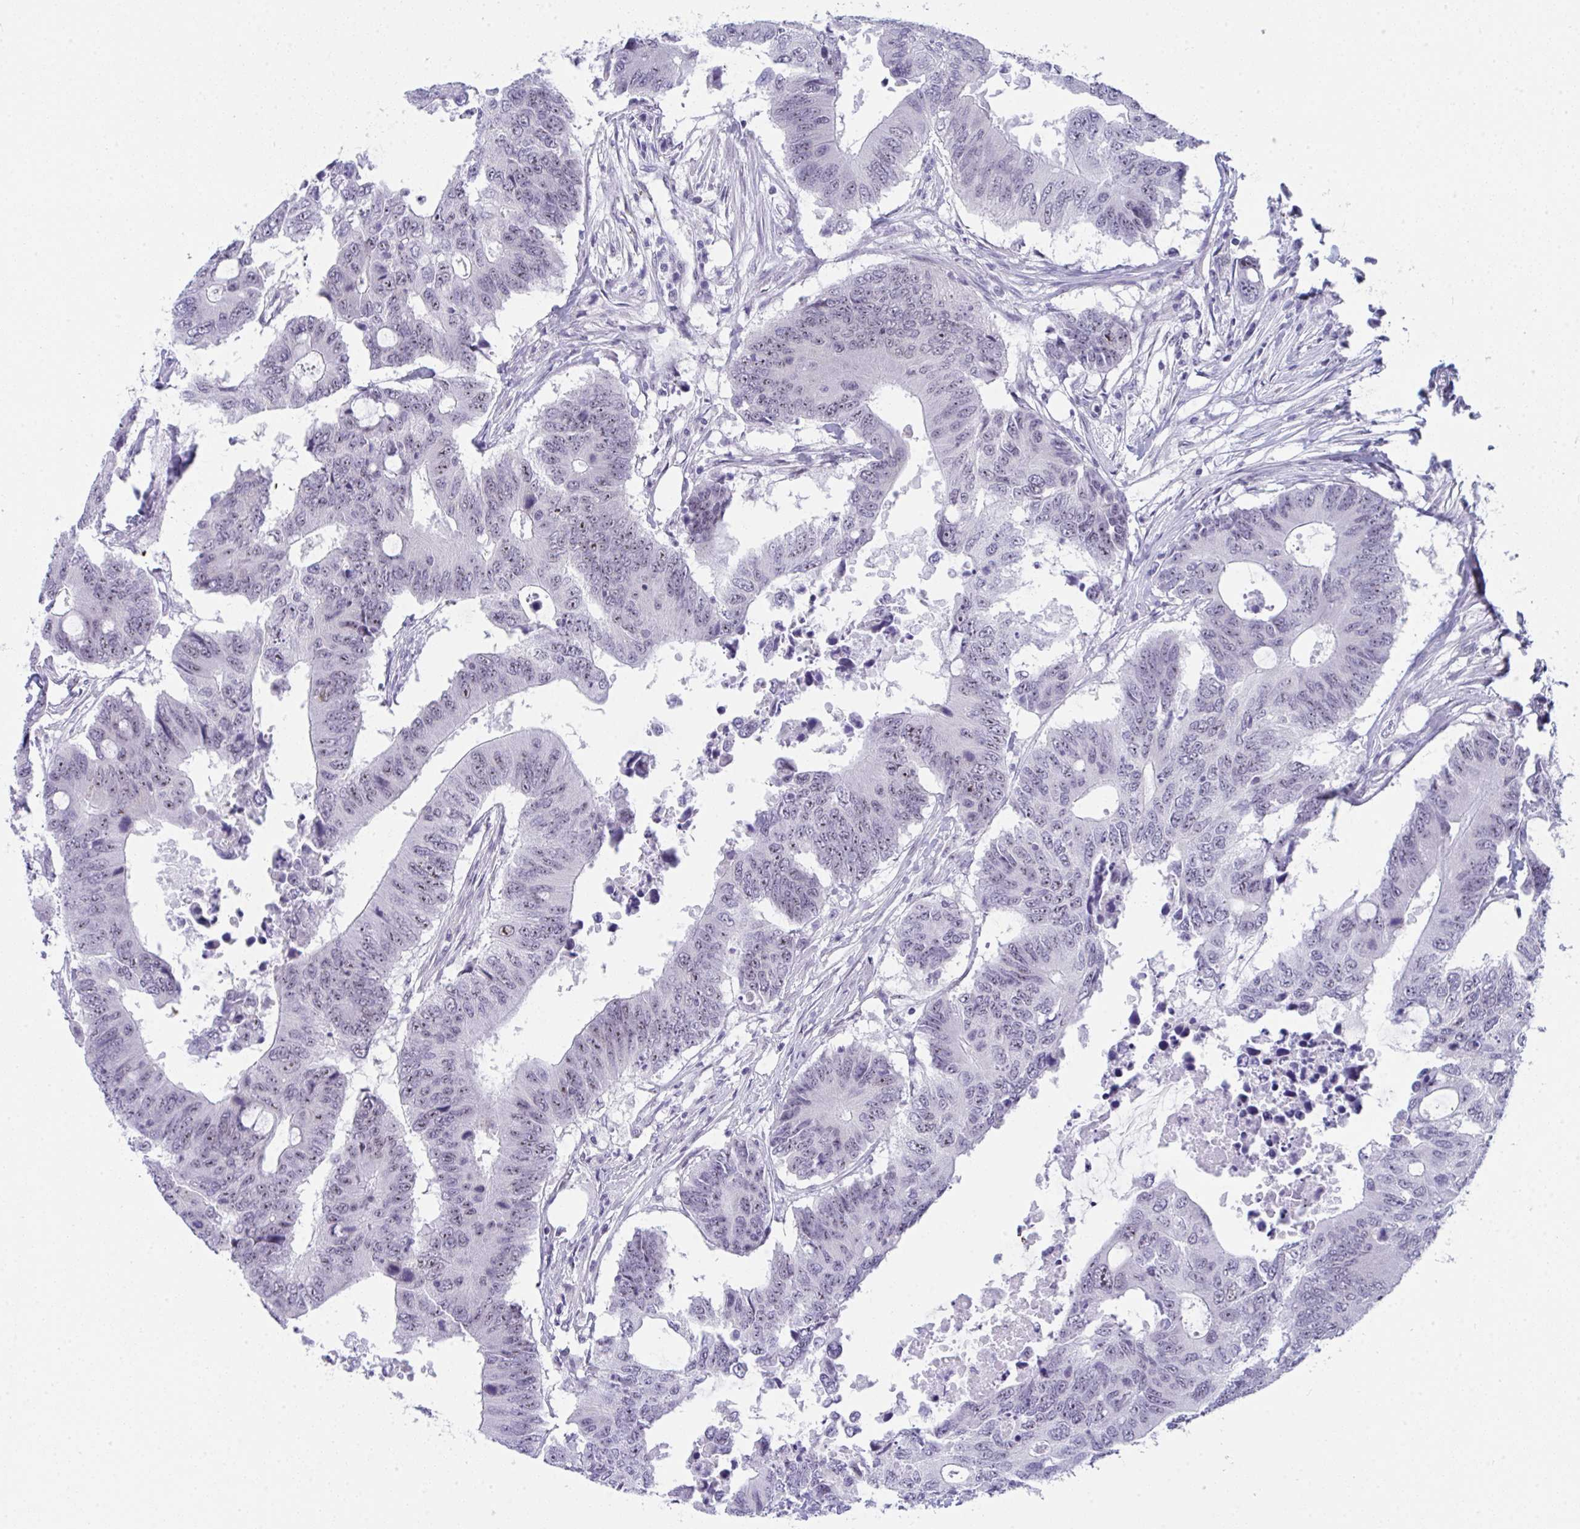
{"staining": {"intensity": "weak", "quantity": "<25%", "location": "nuclear"}, "tissue": "colorectal cancer", "cell_type": "Tumor cells", "image_type": "cancer", "snomed": [{"axis": "morphology", "description": "Adenocarcinoma, NOS"}, {"axis": "topography", "description": "Colon"}], "caption": "Colorectal cancer (adenocarcinoma) was stained to show a protein in brown. There is no significant positivity in tumor cells.", "gene": "CDK13", "patient": {"sex": "male", "age": 71}}